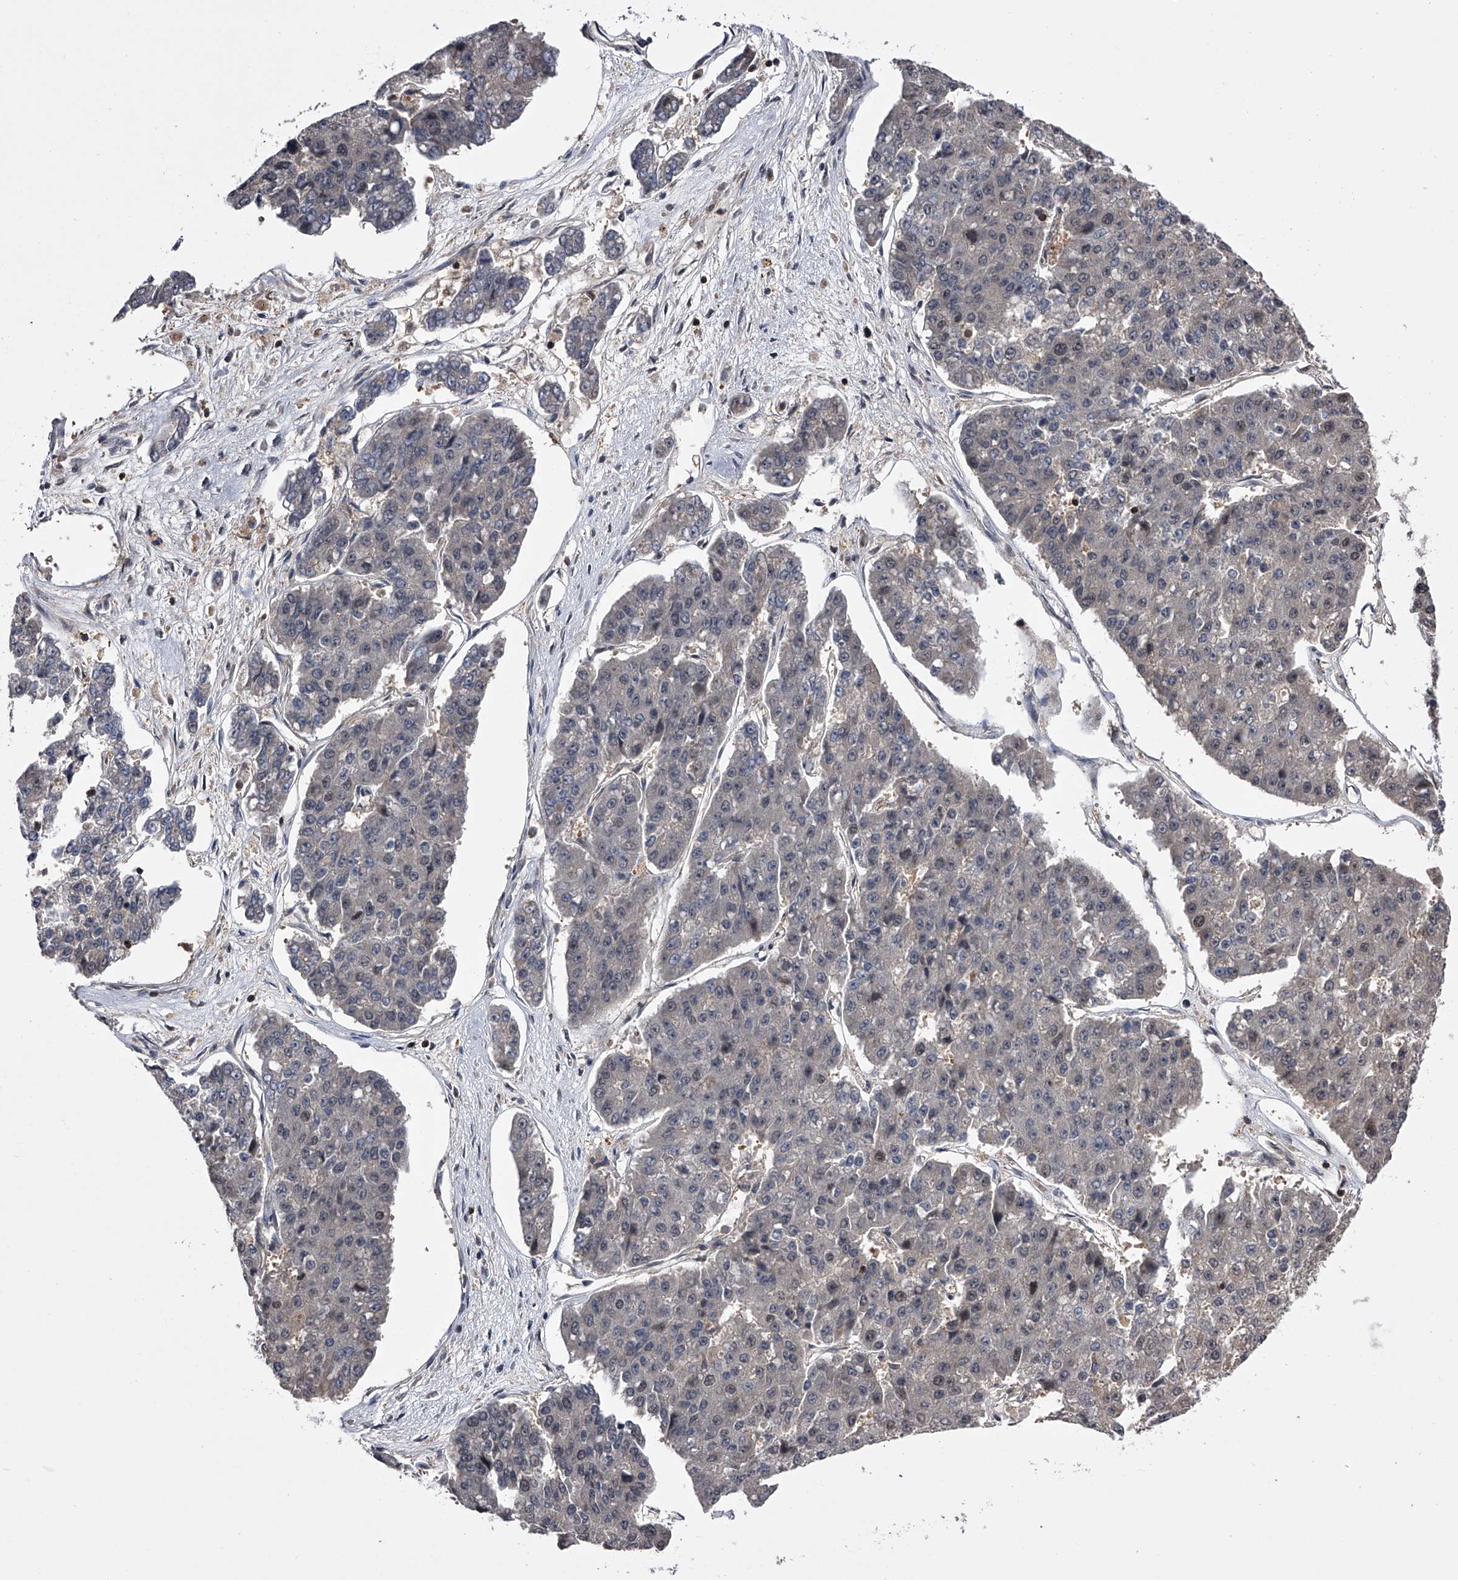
{"staining": {"intensity": "negative", "quantity": "none", "location": "none"}, "tissue": "pancreatic cancer", "cell_type": "Tumor cells", "image_type": "cancer", "snomed": [{"axis": "morphology", "description": "Adenocarcinoma, NOS"}, {"axis": "topography", "description": "Pancreas"}], "caption": "Immunohistochemistry photomicrograph of pancreatic cancer (adenocarcinoma) stained for a protein (brown), which shows no expression in tumor cells. (DAB (3,3'-diaminobenzidine) immunohistochemistry (IHC) visualized using brightfield microscopy, high magnification).", "gene": "PAN3", "patient": {"sex": "male", "age": 50}}